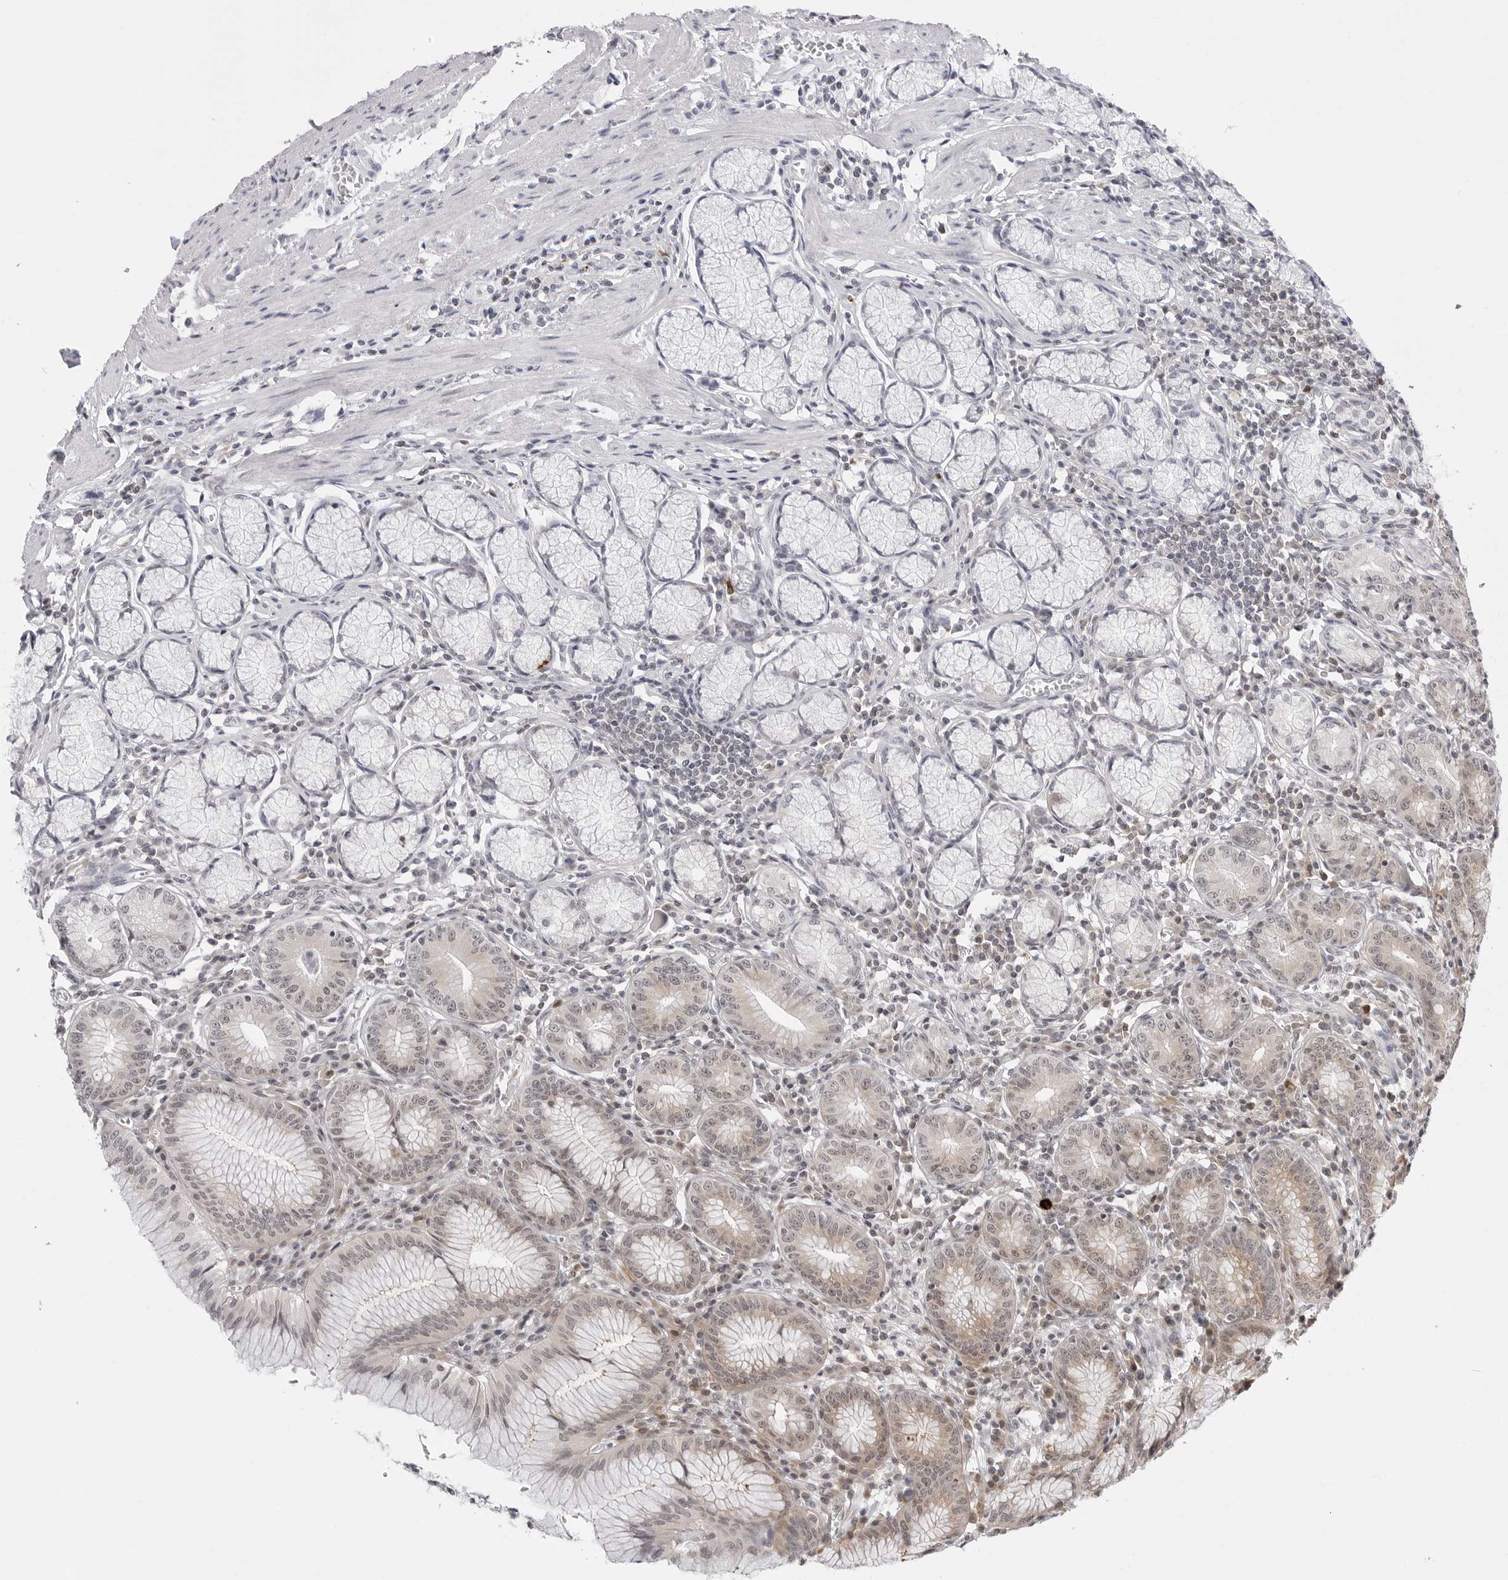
{"staining": {"intensity": "weak", "quantity": "<25%", "location": "cytoplasmic/membranous,nuclear"}, "tissue": "stomach", "cell_type": "Glandular cells", "image_type": "normal", "snomed": [{"axis": "morphology", "description": "Normal tissue, NOS"}, {"axis": "topography", "description": "Stomach"}], "caption": "Immunohistochemical staining of unremarkable stomach reveals no significant staining in glandular cells. (DAB IHC with hematoxylin counter stain).", "gene": "PPP2R5C", "patient": {"sex": "male", "age": 55}}